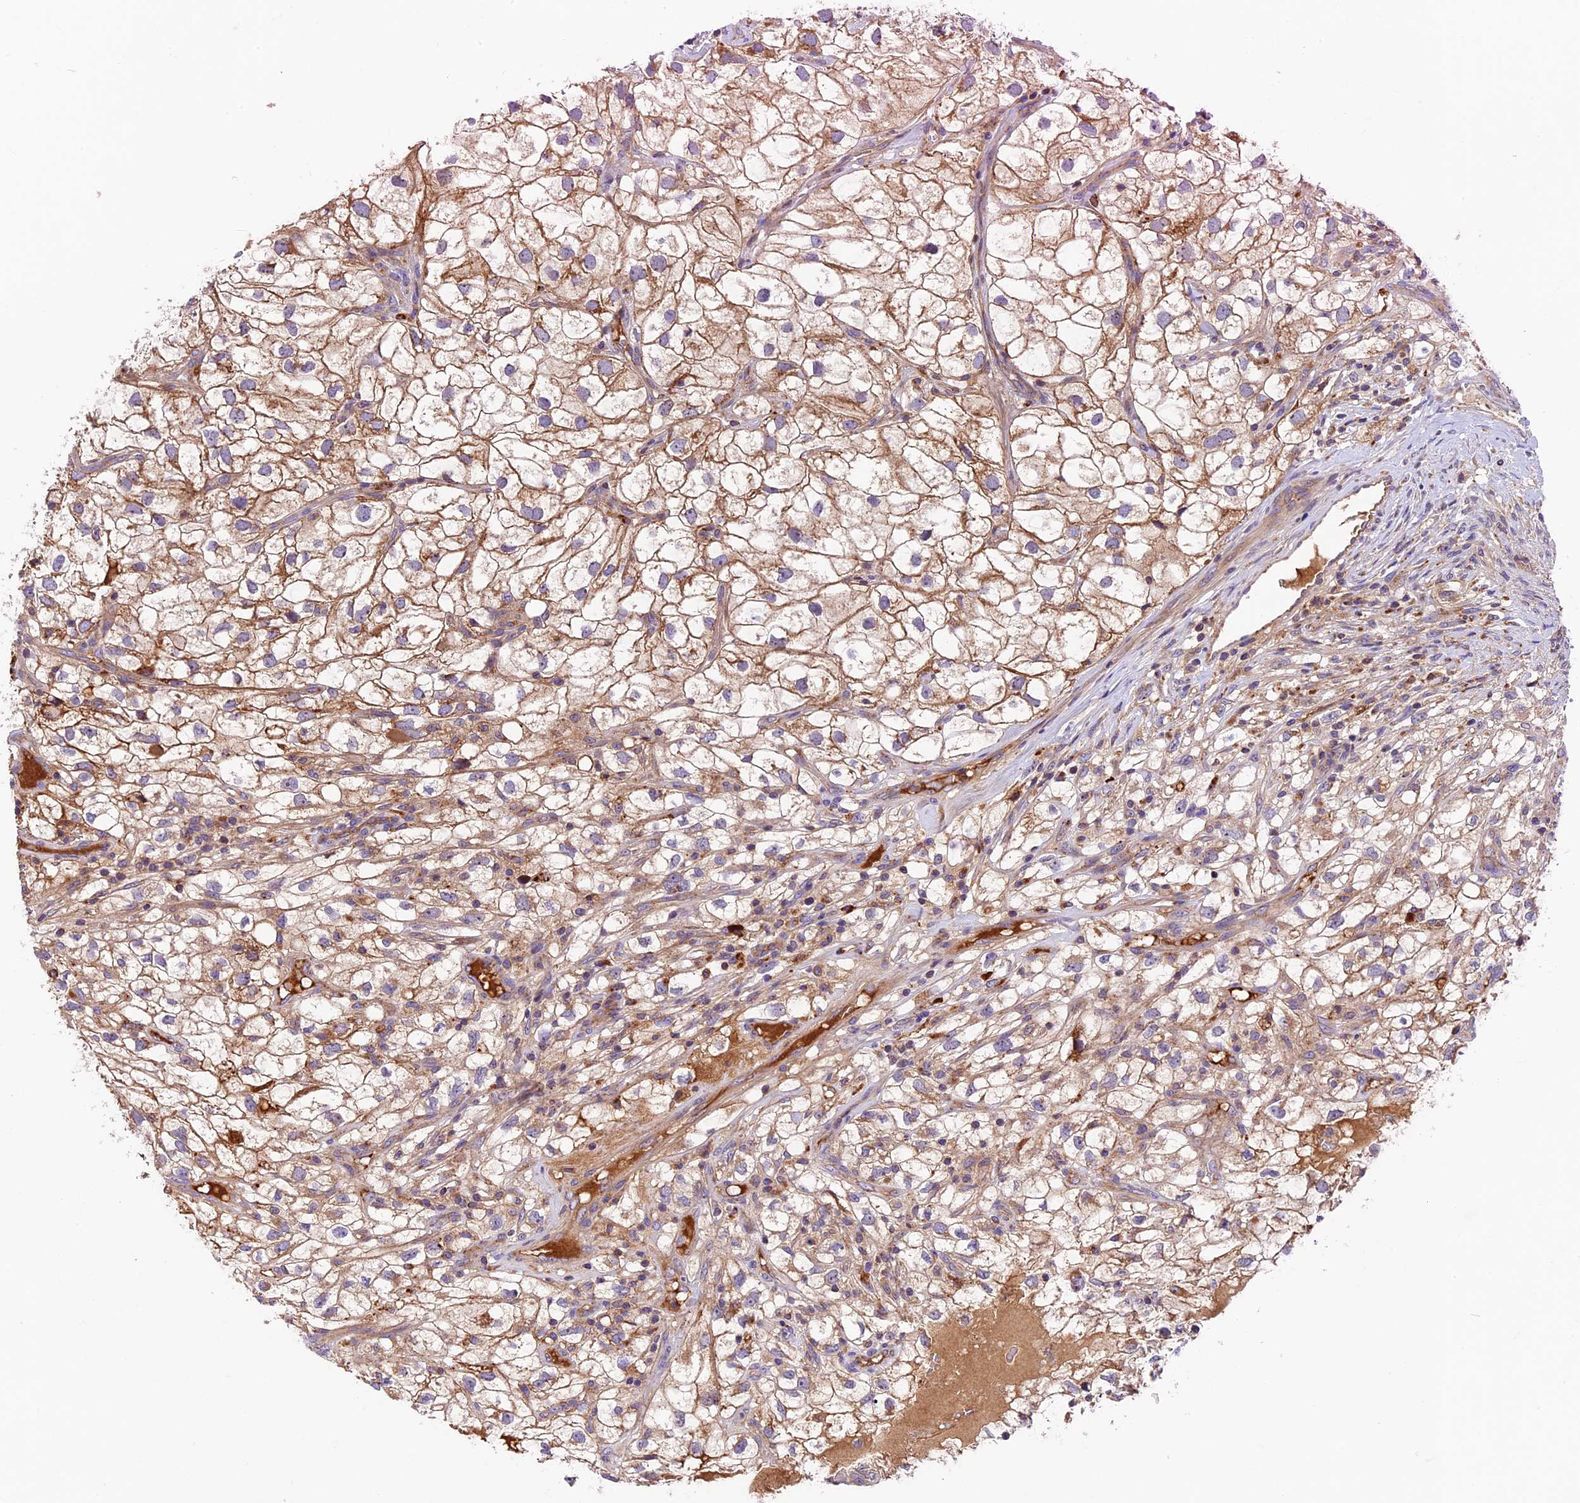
{"staining": {"intensity": "moderate", "quantity": ">75%", "location": "cytoplasmic/membranous"}, "tissue": "renal cancer", "cell_type": "Tumor cells", "image_type": "cancer", "snomed": [{"axis": "morphology", "description": "Adenocarcinoma, NOS"}, {"axis": "topography", "description": "Kidney"}], "caption": "A medium amount of moderate cytoplasmic/membranous expression is seen in approximately >75% of tumor cells in adenocarcinoma (renal) tissue. The staining was performed using DAB (3,3'-diaminobenzidine) to visualize the protein expression in brown, while the nuclei were stained in blue with hematoxylin (Magnification: 20x).", "gene": "METTL22", "patient": {"sex": "male", "age": 59}}